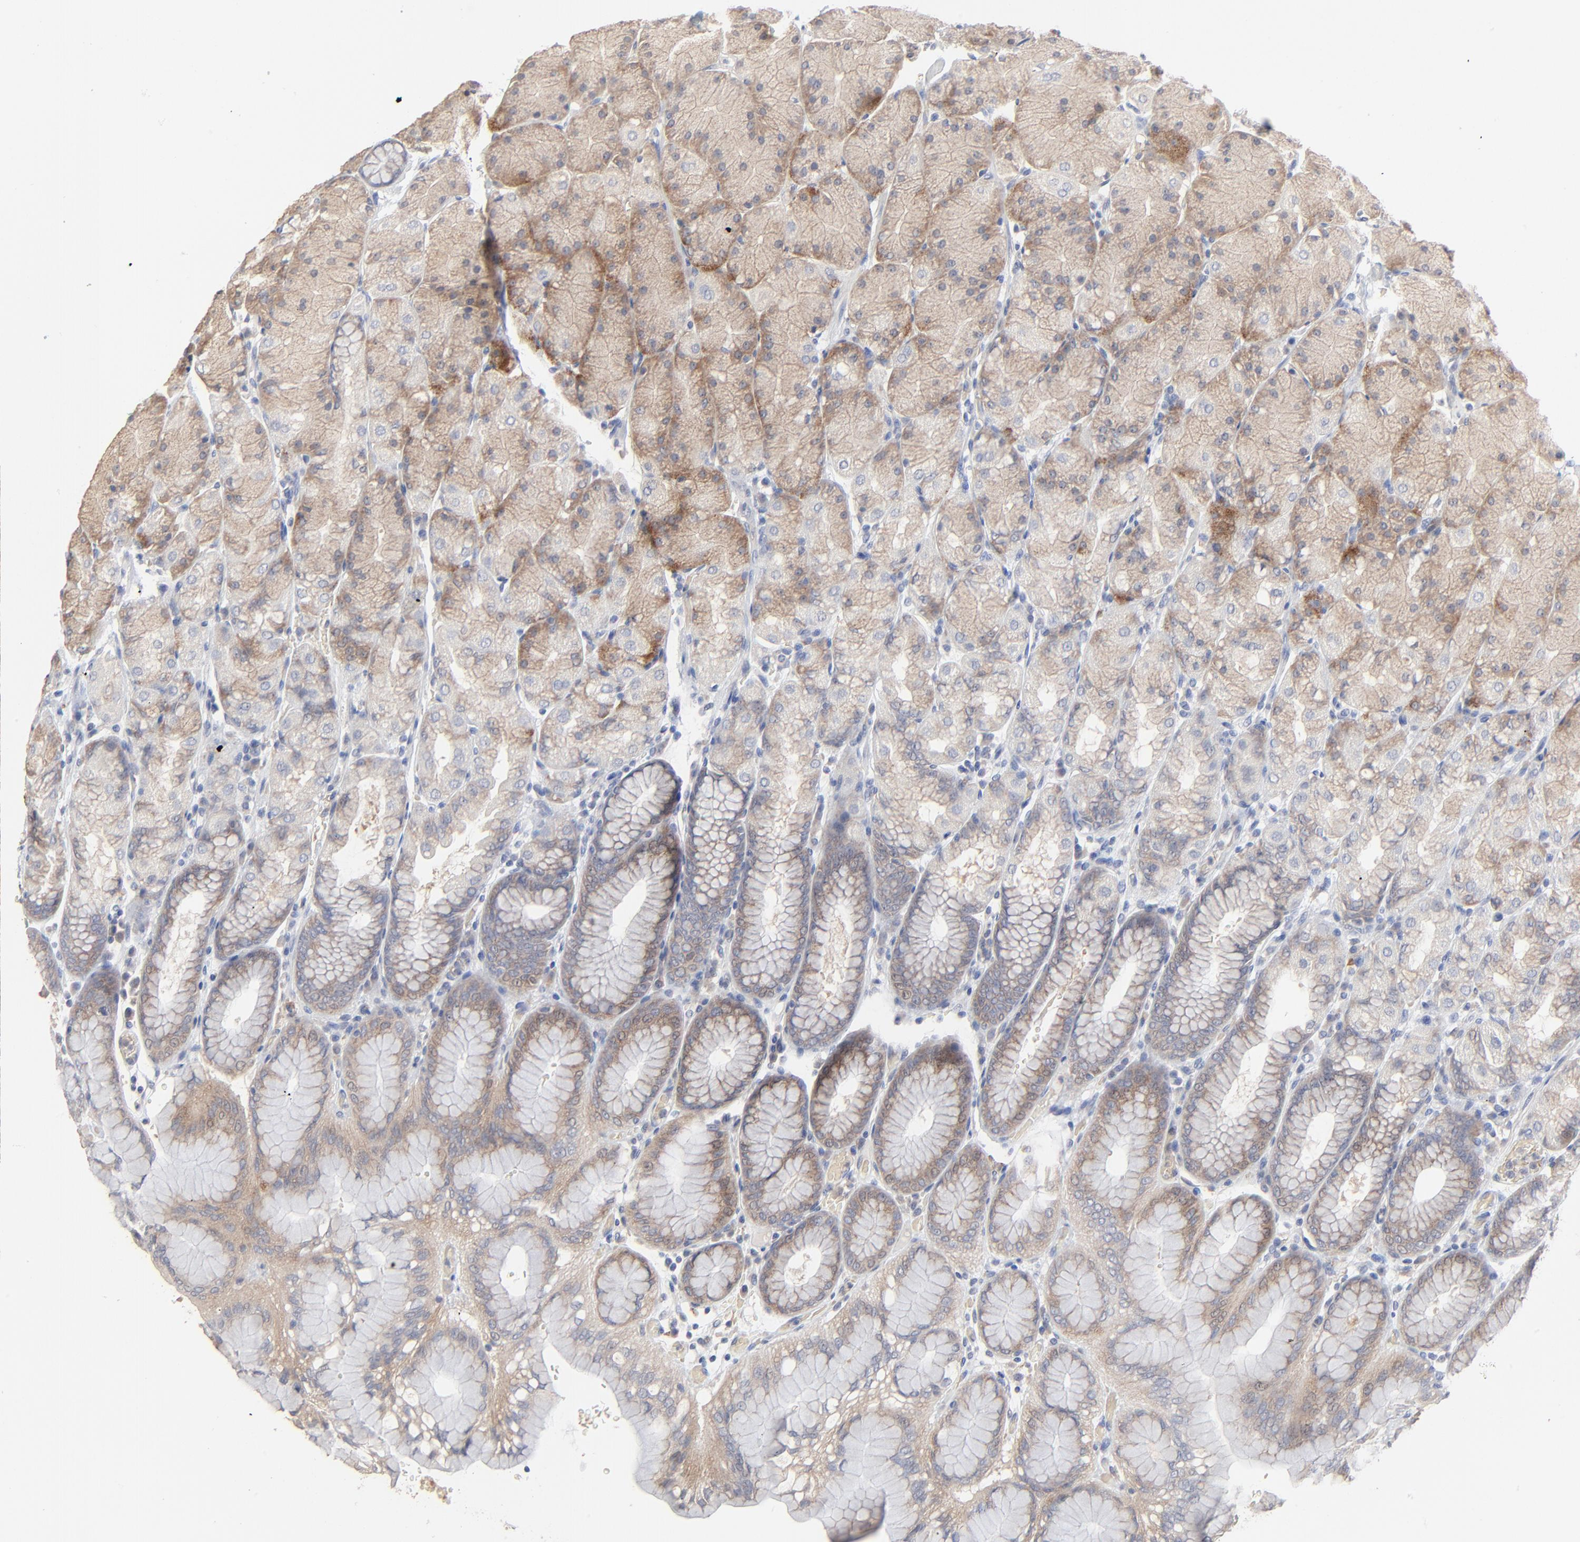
{"staining": {"intensity": "moderate", "quantity": ">75%", "location": "cytoplasmic/membranous"}, "tissue": "stomach", "cell_type": "Glandular cells", "image_type": "normal", "snomed": [{"axis": "morphology", "description": "Normal tissue, NOS"}, {"axis": "topography", "description": "Stomach, upper"}, {"axis": "topography", "description": "Stomach"}], "caption": "Glandular cells reveal medium levels of moderate cytoplasmic/membranous positivity in approximately >75% of cells in normal stomach.", "gene": "FANCB", "patient": {"sex": "male", "age": 76}}